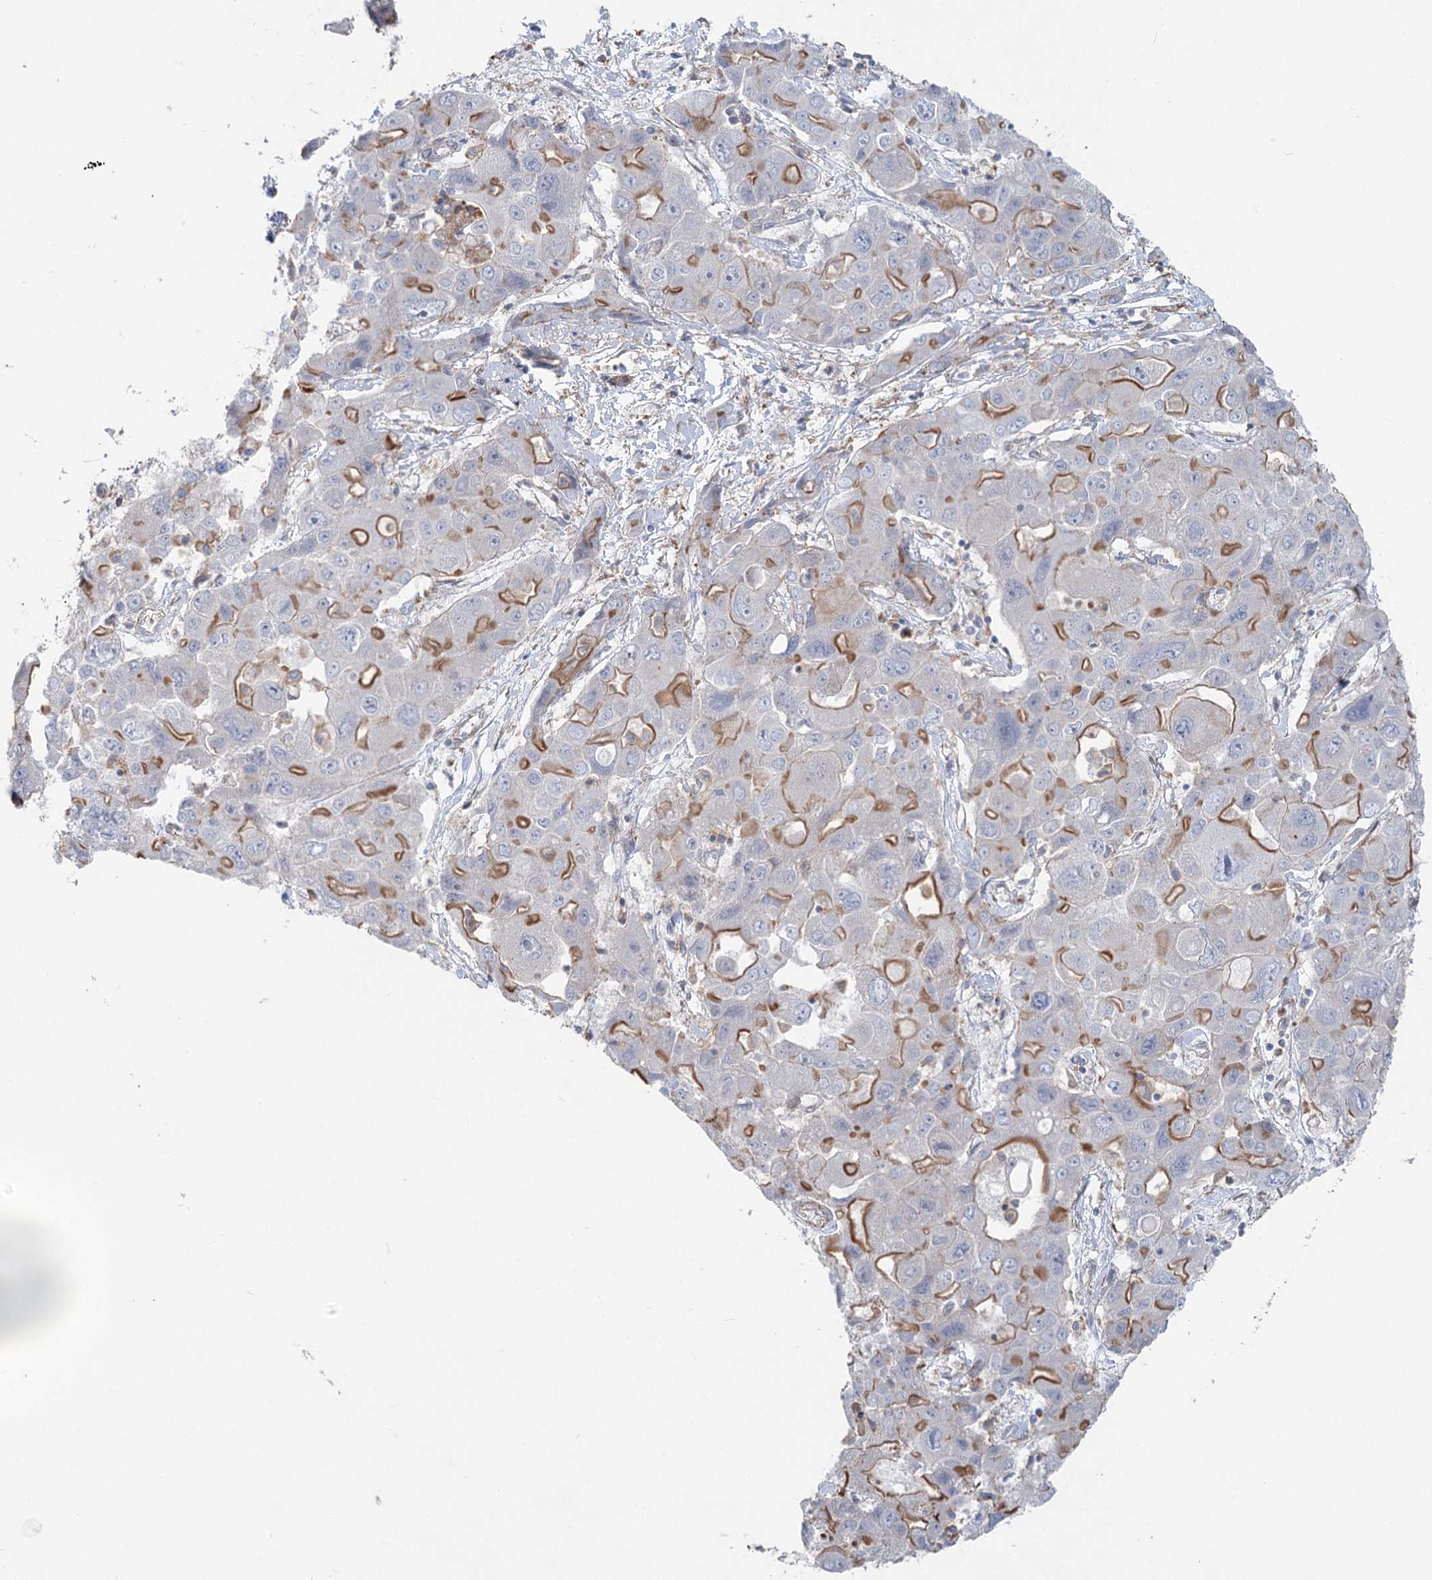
{"staining": {"intensity": "moderate", "quantity": ">75%", "location": "cytoplasmic/membranous"}, "tissue": "liver cancer", "cell_type": "Tumor cells", "image_type": "cancer", "snomed": [{"axis": "morphology", "description": "Cholangiocarcinoma"}, {"axis": "topography", "description": "Liver"}], "caption": "Human cholangiocarcinoma (liver) stained for a protein (brown) exhibits moderate cytoplasmic/membranous positive expression in approximately >75% of tumor cells.", "gene": "LARP1B", "patient": {"sex": "male", "age": 67}}